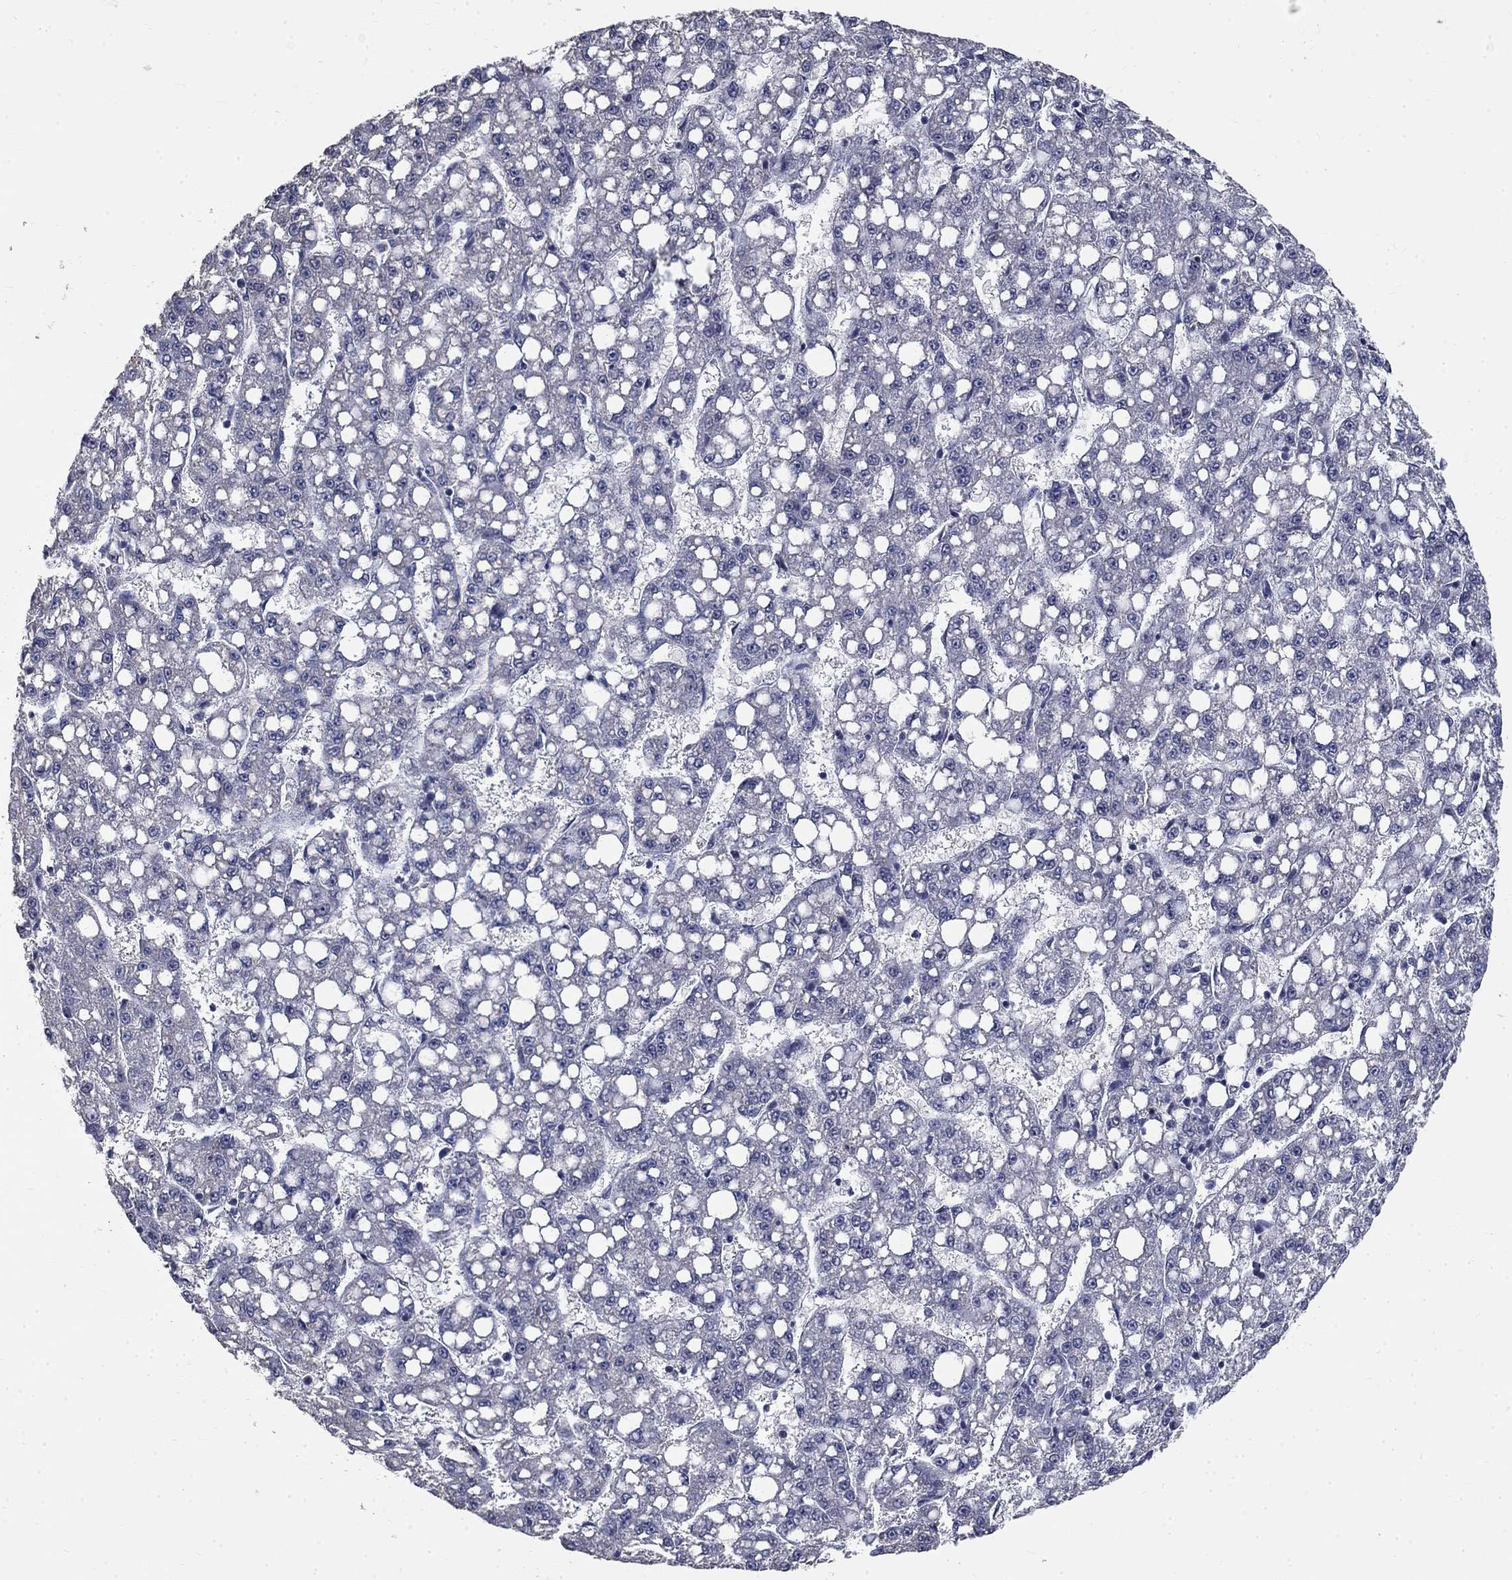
{"staining": {"intensity": "negative", "quantity": "none", "location": "none"}, "tissue": "liver cancer", "cell_type": "Tumor cells", "image_type": "cancer", "snomed": [{"axis": "morphology", "description": "Carcinoma, Hepatocellular, NOS"}, {"axis": "topography", "description": "Liver"}], "caption": "The histopathology image demonstrates no staining of tumor cells in hepatocellular carcinoma (liver). Nuclei are stained in blue.", "gene": "SPATA33", "patient": {"sex": "female", "age": 65}}